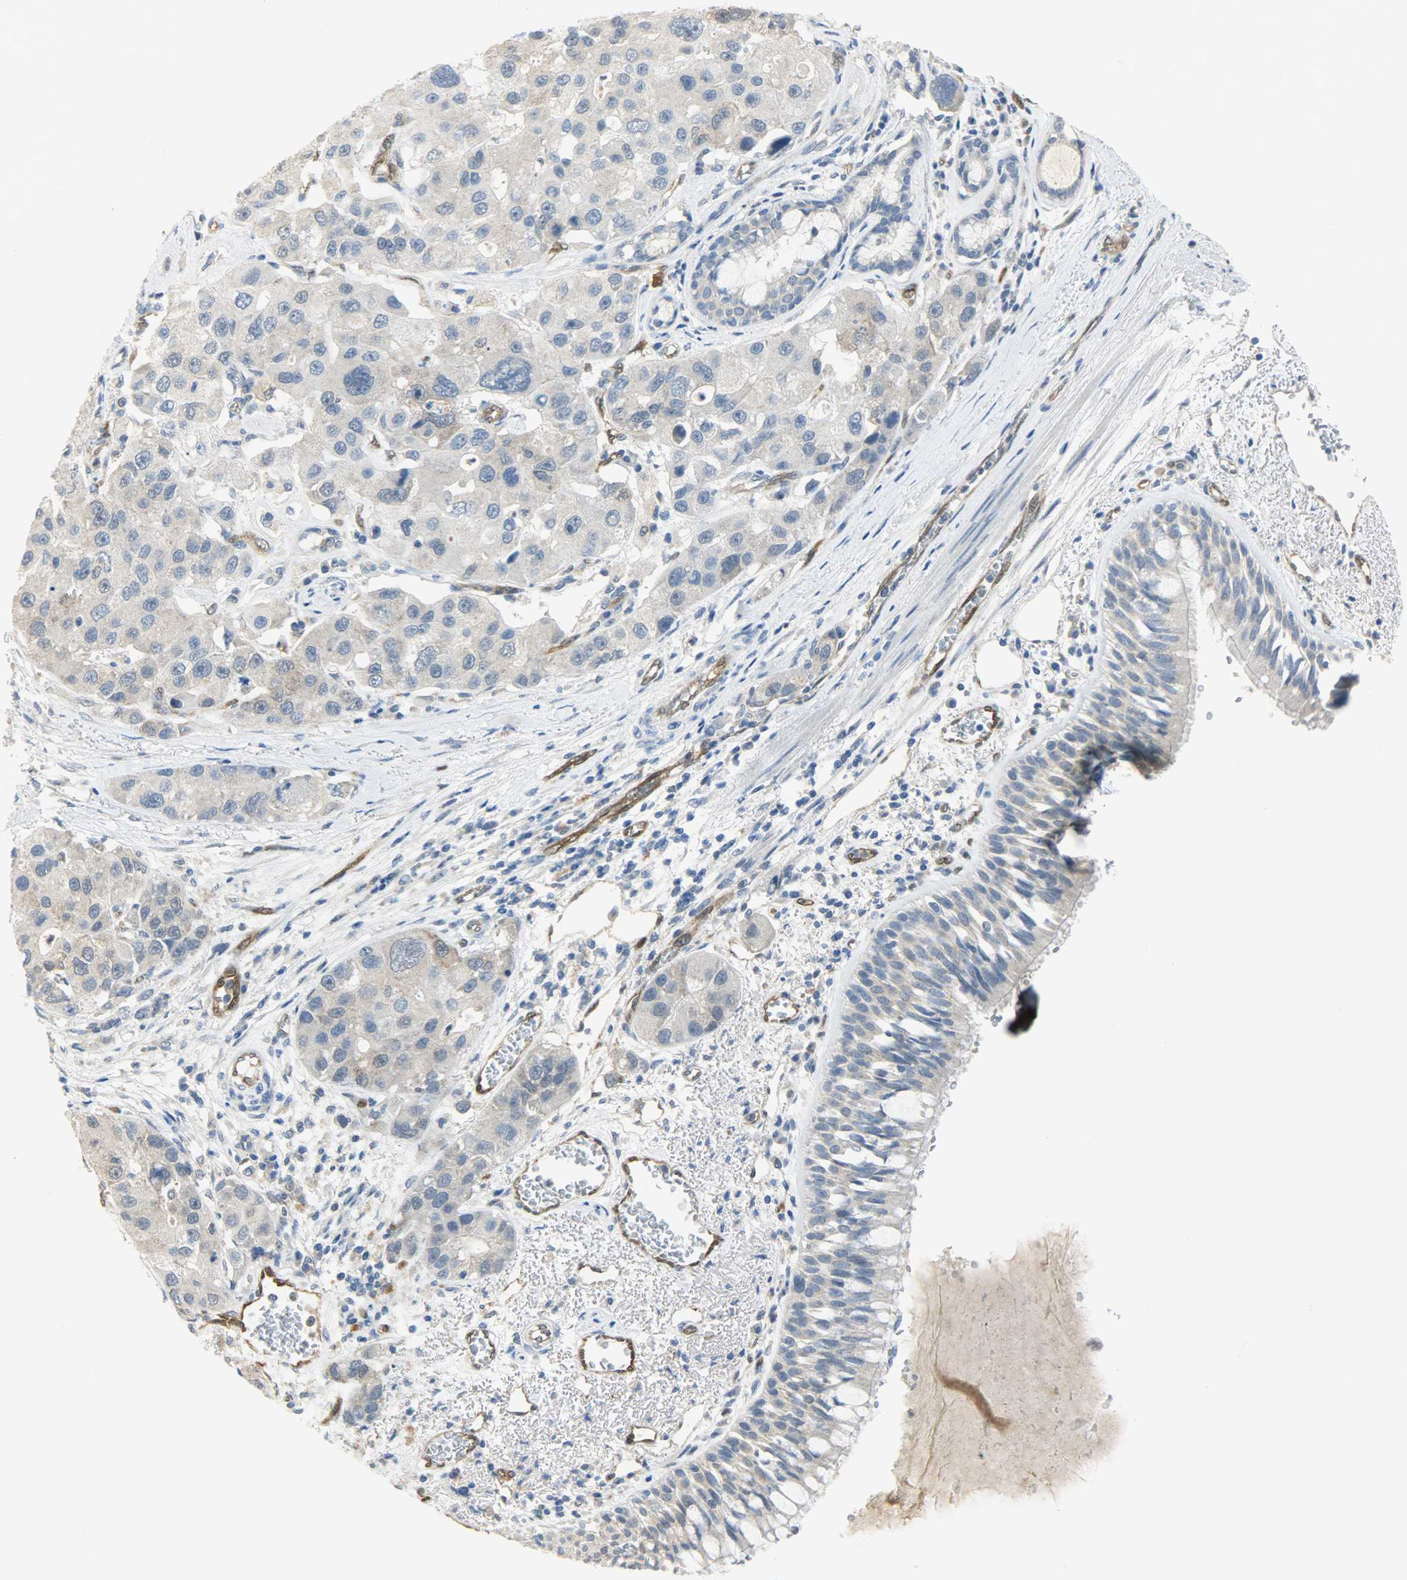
{"staining": {"intensity": "negative", "quantity": "none", "location": "none"}, "tissue": "bronchus", "cell_type": "Respiratory epithelial cells", "image_type": "normal", "snomed": [{"axis": "morphology", "description": "Normal tissue, NOS"}, {"axis": "morphology", "description": "Adenocarcinoma, NOS"}, {"axis": "morphology", "description": "Adenocarcinoma, metastatic, NOS"}, {"axis": "topography", "description": "Lymph node"}, {"axis": "topography", "description": "Bronchus"}, {"axis": "topography", "description": "Lung"}], "caption": "Human bronchus stained for a protein using IHC exhibits no staining in respiratory epithelial cells.", "gene": "FKBP1A", "patient": {"sex": "female", "age": 54}}